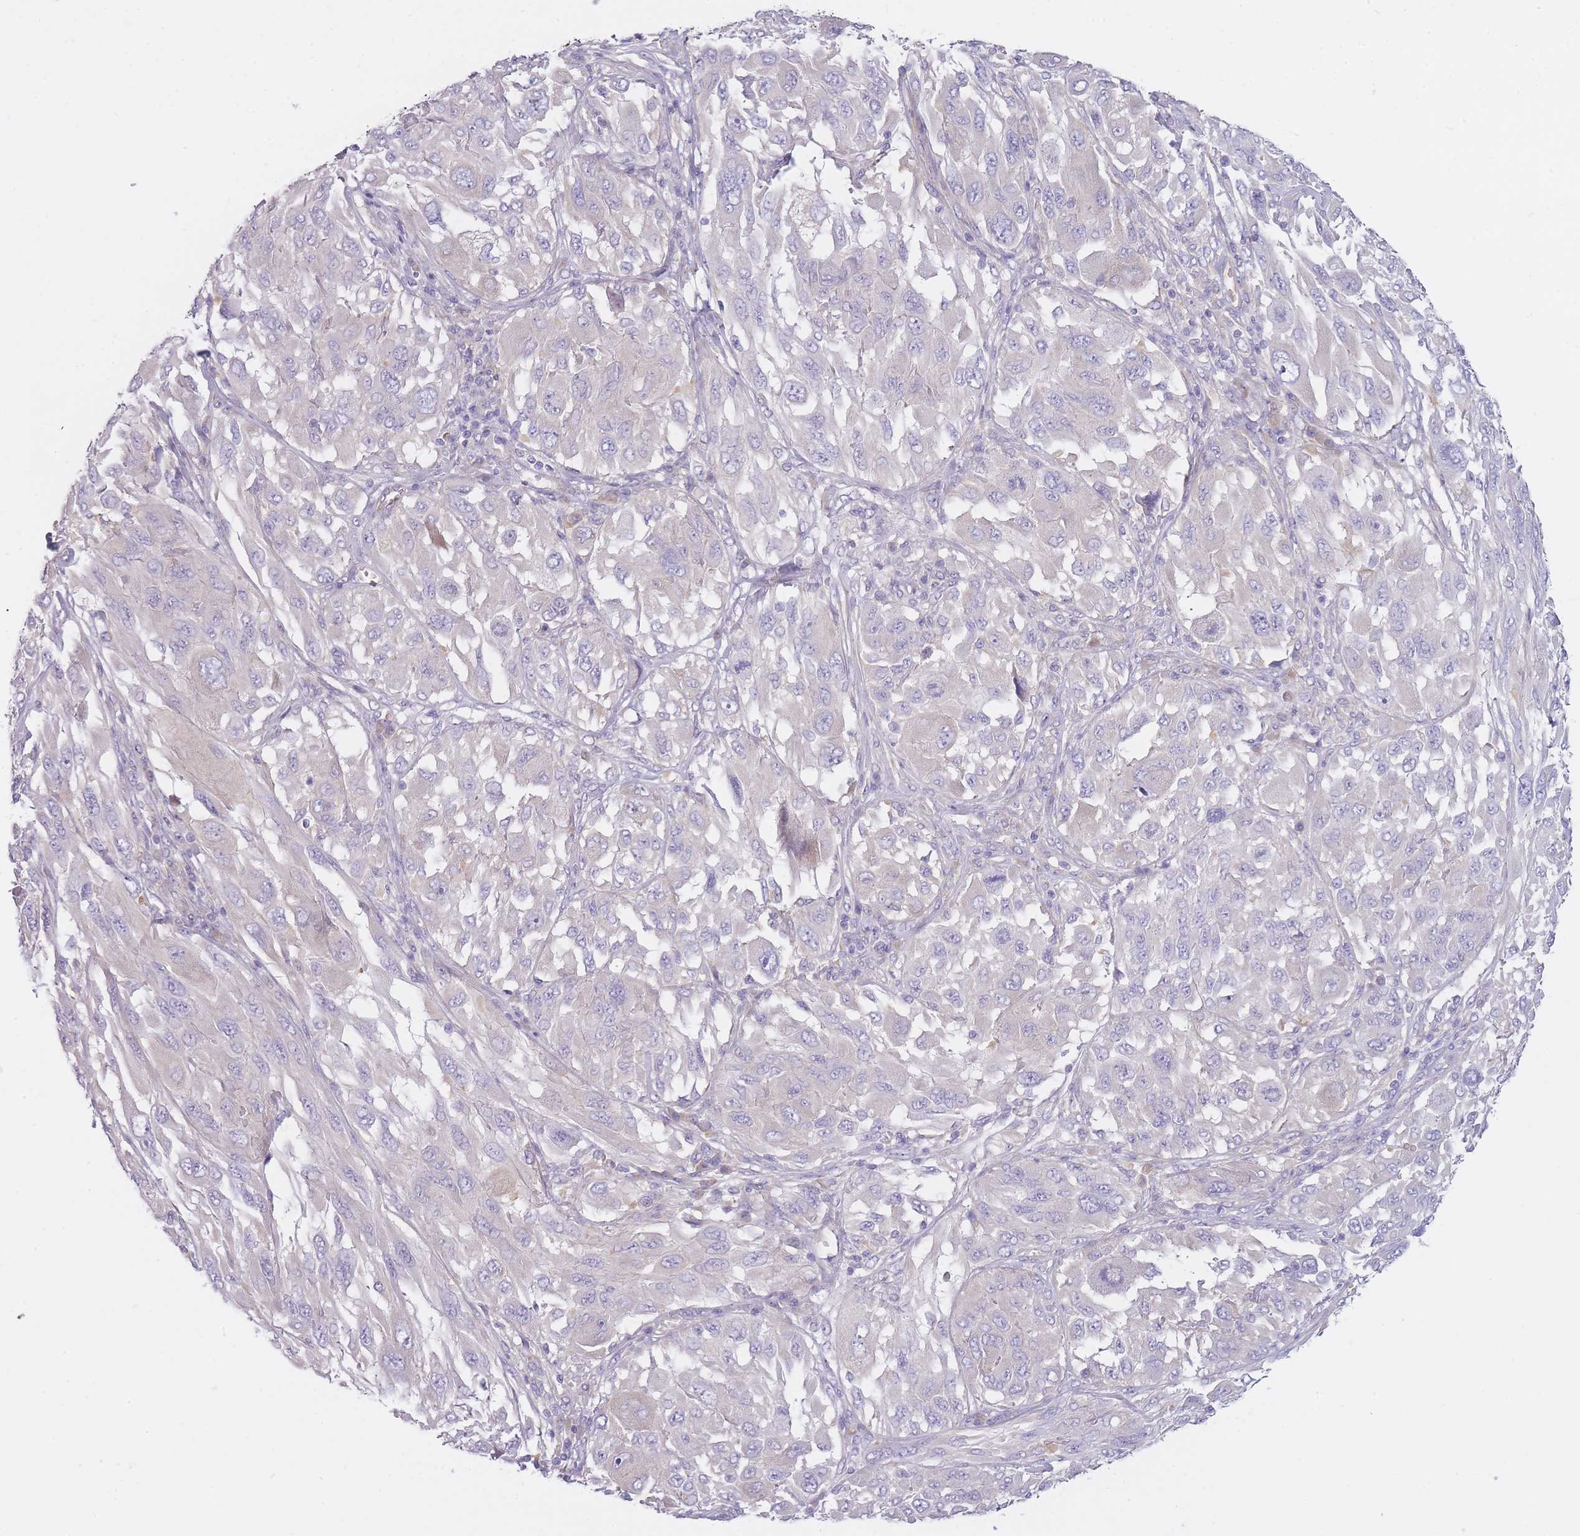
{"staining": {"intensity": "negative", "quantity": "none", "location": "none"}, "tissue": "melanoma", "cell_type": "Tumor cells", "image_type": "cancer", "snomed": [{"axis": "morphology", "description": "Malignant melanoma, NOS"}, {"axis": "topography", "description": "Skin"}], "caption": "A high-resolution histopathology image shows immunohistochemistry (IHC) staining of melanoma, which exhibits no significant staining in tumor cells. The staining was performed using DAB (3,3'-diaminobenzidine) to visualize the protein expression in brown, while the nuclei were stained in blue with hematoxylin (Magnification: 20x).", "gene": "AP3M2", "patient": {"sex": "female", "age": 91}}